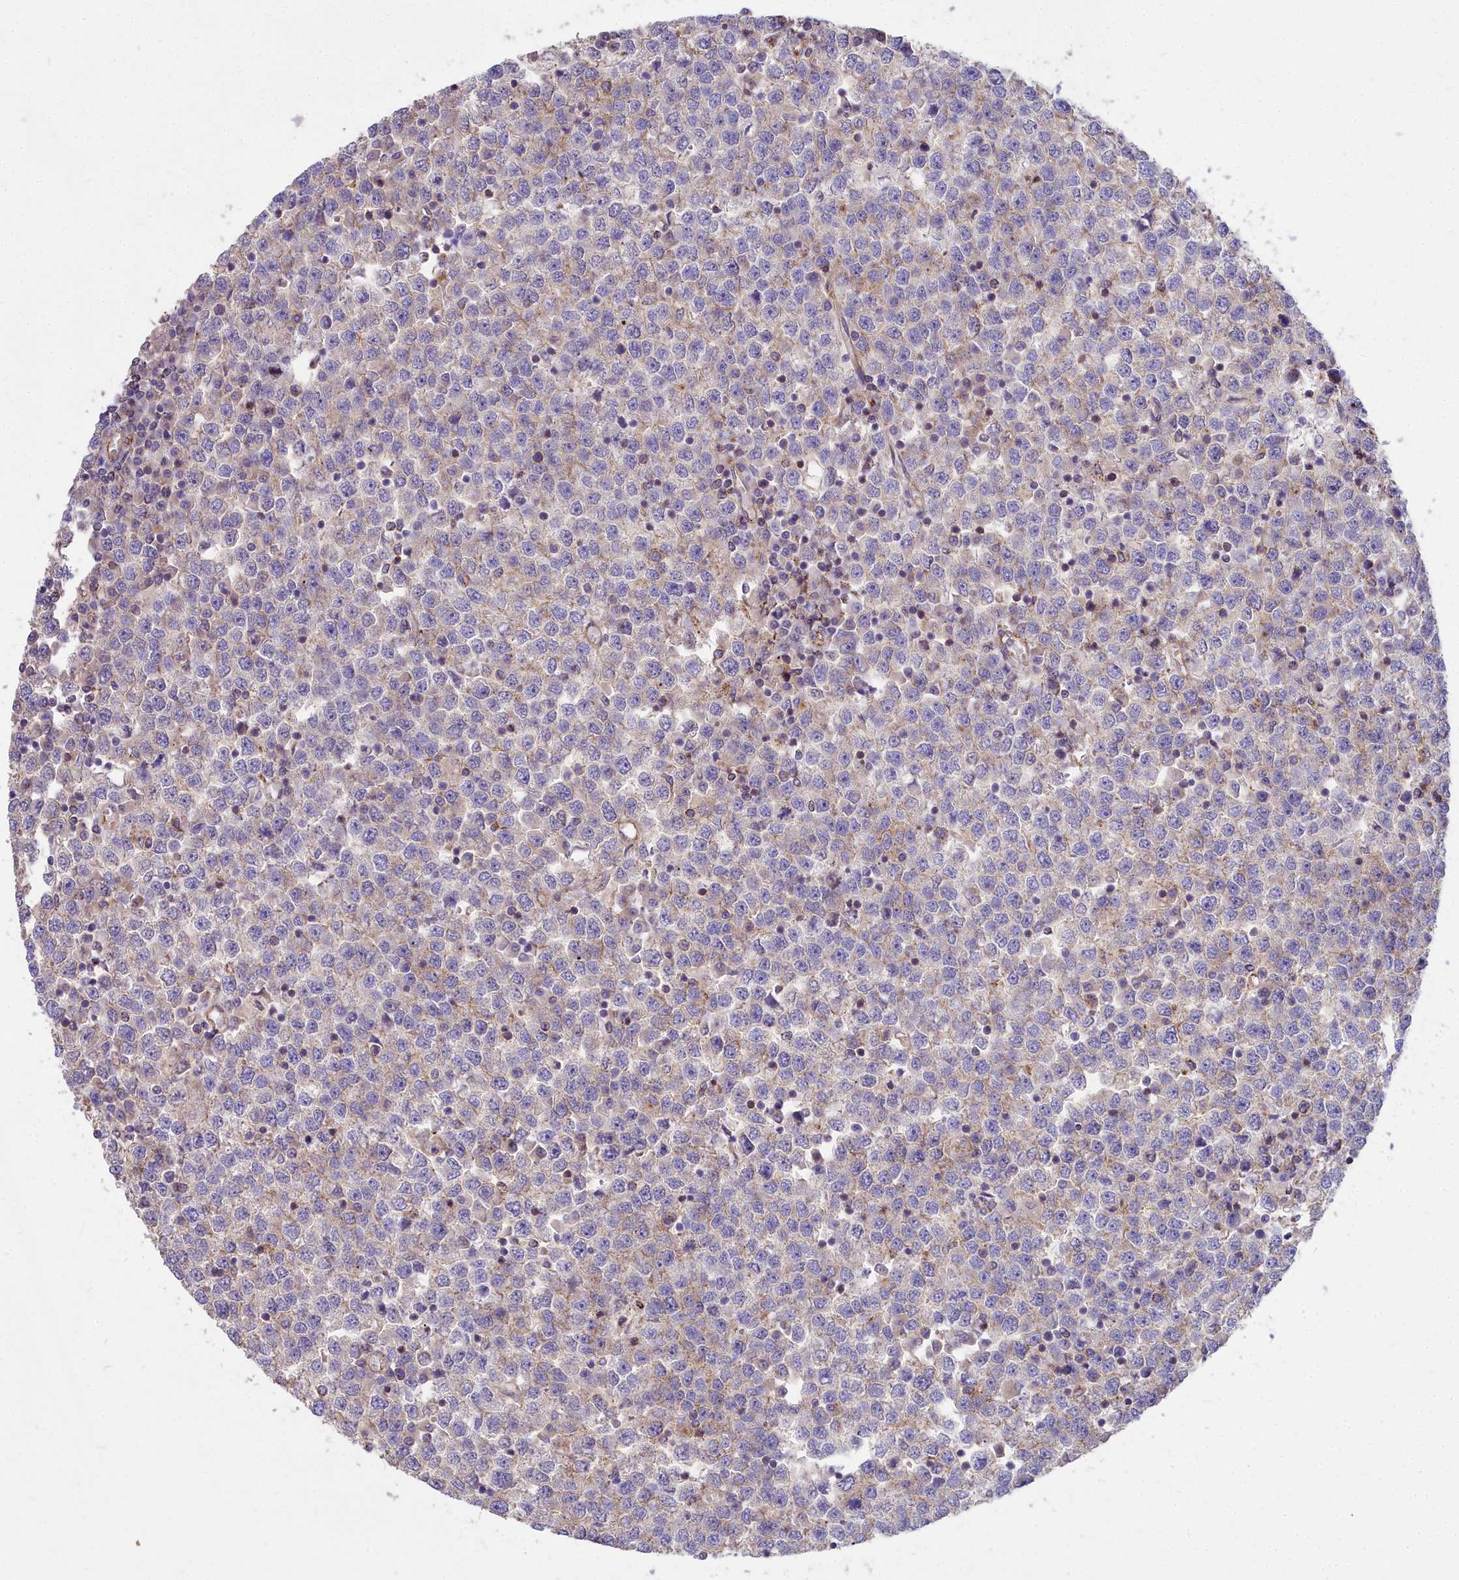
{"staining": {"intensity": "weak", "quantity": "25%-75%", "location": "cytoplasmic/membranous"}, "tissue": "testis cancer", "cell_type": "Tumor cells", "image_type": "cancer", "snomed": [{"axis": "morphology", "description": "Seminoma, NOS"}, {"axis": "topography", "description": "Testis"}], "caption": "Immunohistochemistry of seminoma (testis) demonstrates low levels of weak cytoplasmic/membranous expression in about 25%-75% of tumor cells.", "gene": "FRMPD1", "patient": {"sex": "male", "age": 65}}